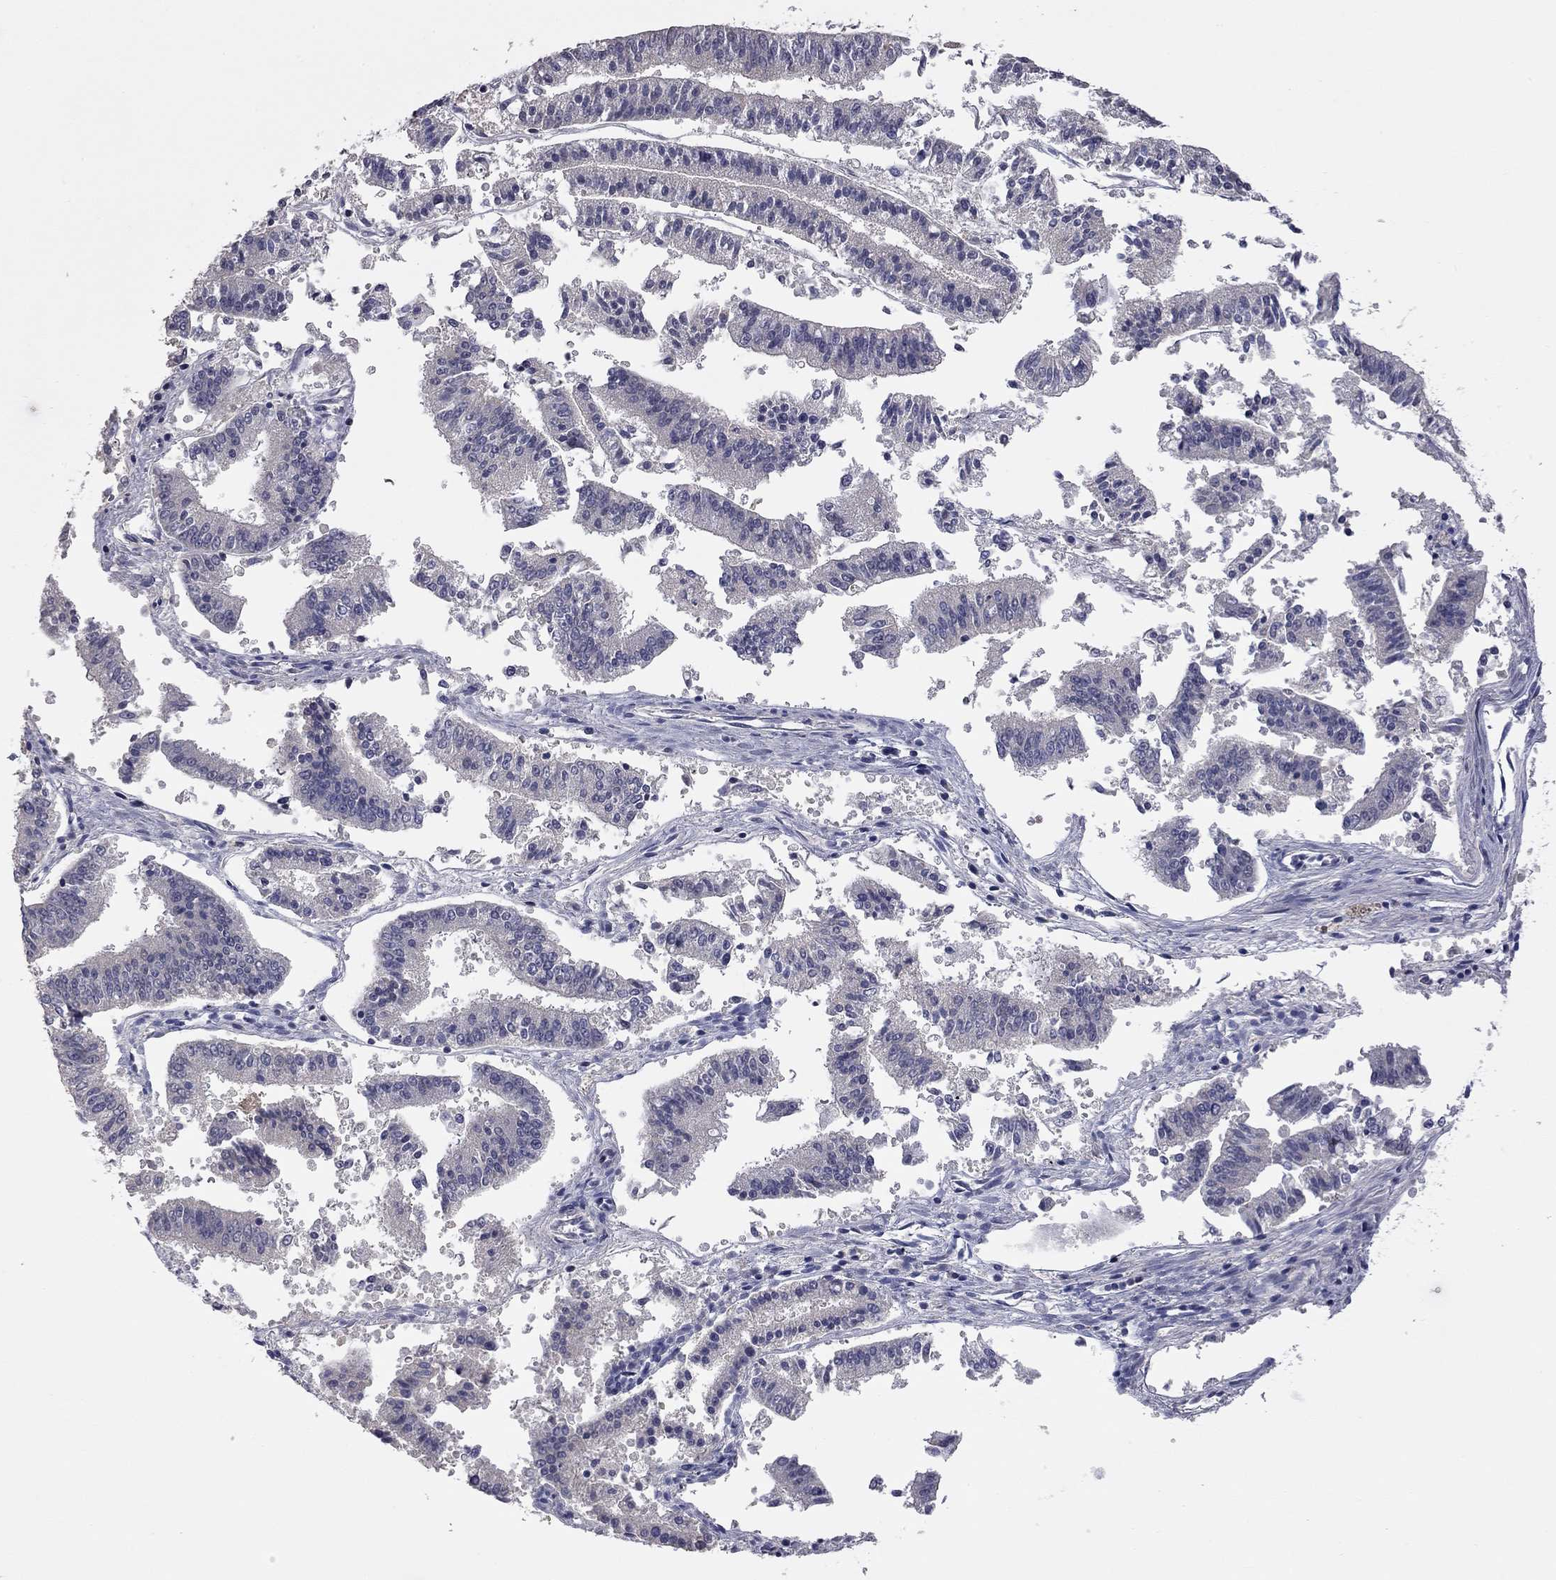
{"staining": {"intensity": "negative", "quantity": "none", "location": "none"}, "tissue": "endometrial cancer", "cell_type": "Tumor cells", "image_type": "cancer", "snomed": [{"axis": "morphology", "description": "Adenocarcinoma, NOS"}, {"axis": "topography", "description": "Endometrium"}], "caption": "Immunohistochemical staining of endometrial adenocarcinoma shows no significant expression in tumor cells. Brightfield microscopy of IHC stained with DAB (brown) and hematoxylin (blue), captured at high magnification.", "gene": "FABP12", "patient": {"sex": "female", "age": 66}}